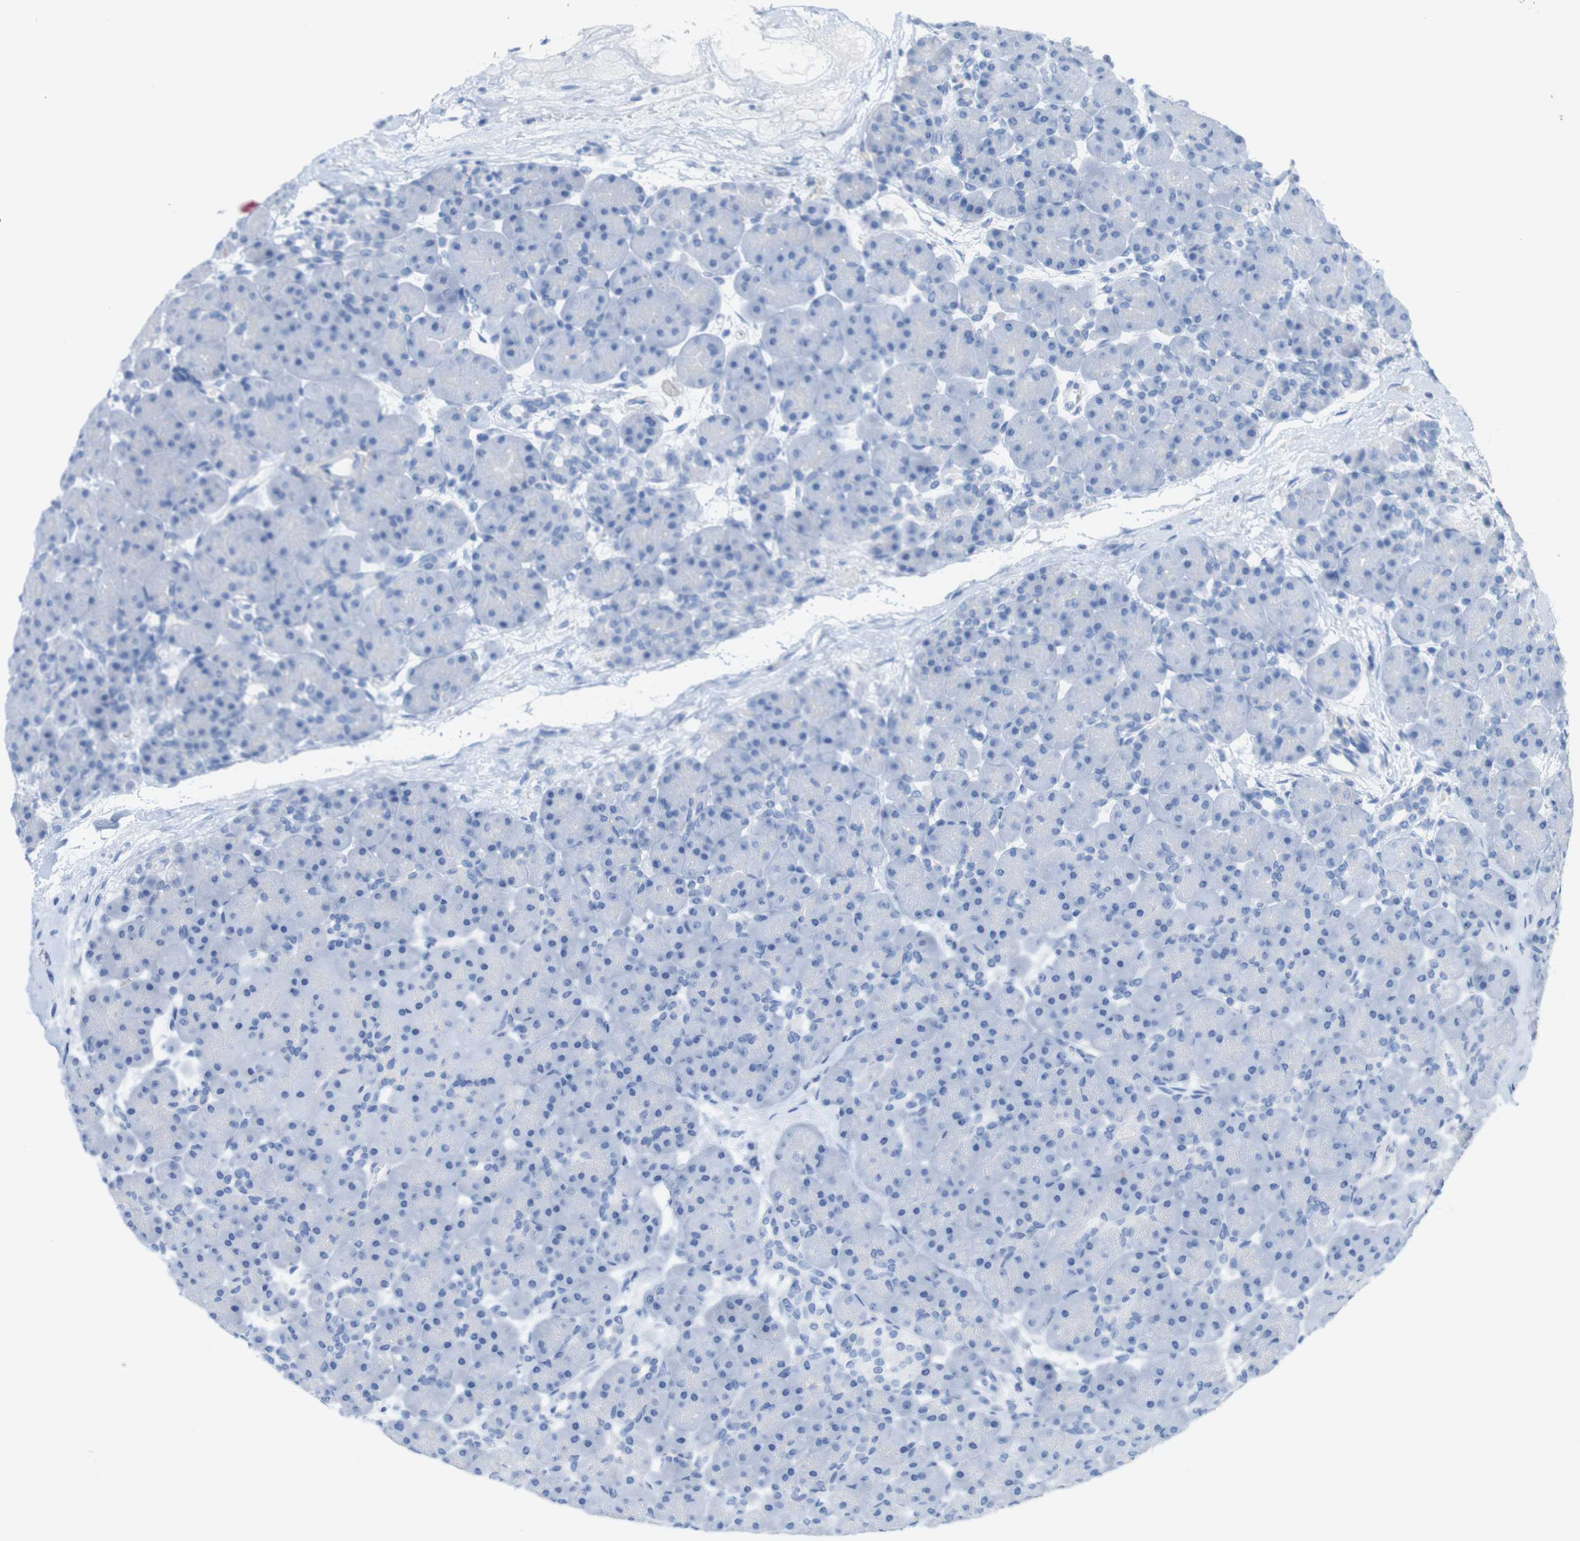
{"staining": {"intensity": "negative", "quantity": "none", "location": "none"}, "tissue": "pancreas", "cell_type": "Exocrine glandular cells", "image_type": "normal", "snomed": [{"axis": "morphology", "description": "Normal tissue, NOS"}, {"axis": "topography", "description": "Pancreas"}], "caption": "Pancreas was stained to show a protein in brown. There is no significant staining in exocrine glandular cells. (DAB (3,3'-diaminobenzidine) immunohistochemistry visualized using brightfield microscopy, high magnification).", "gene": "LAG3", "patient": {"sex": "male", "age": 66}}